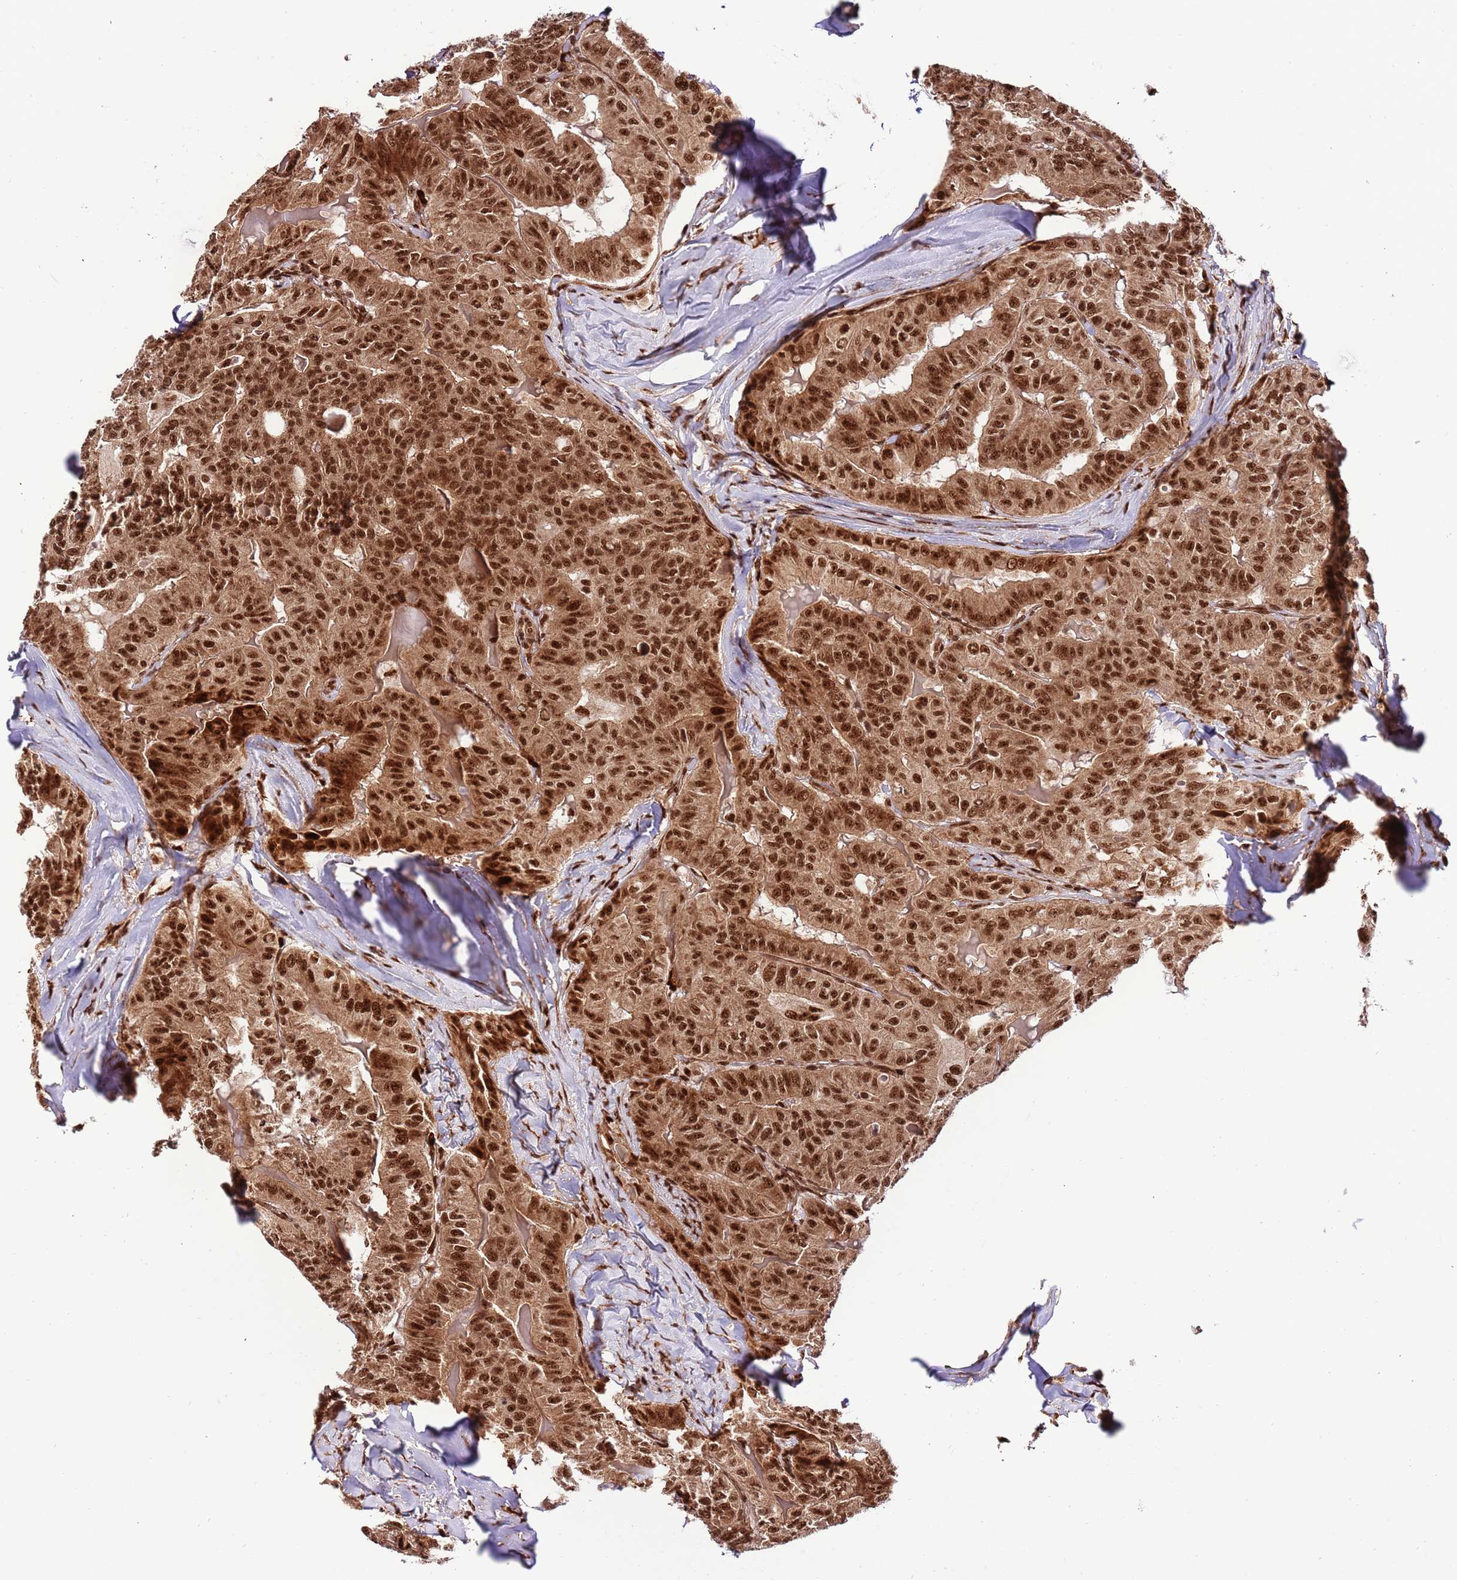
{"staining": {"intensity": "strong", "quantity": ">75%", "location": "cytoplasmic/membranous,nuclear"}, "tissue": "thyroid cancer", "cell_type": "Tumor cells", "image_type": "cancer", "snomed": [{"axis": "morphology", "description": "Papillary adenocarcinoma, NOS"}, {"axis": "topography", "description": "Thyroid gland"}], "caption": "Tumor cells reveal high levels of strong cytoplasmic/membranous and nuclear positivity in approximately >75% of cells in human thyroid papillary adenocarcinoma.", "gene": "RIF1", "patient": {"sex": "female", "age": 68}}